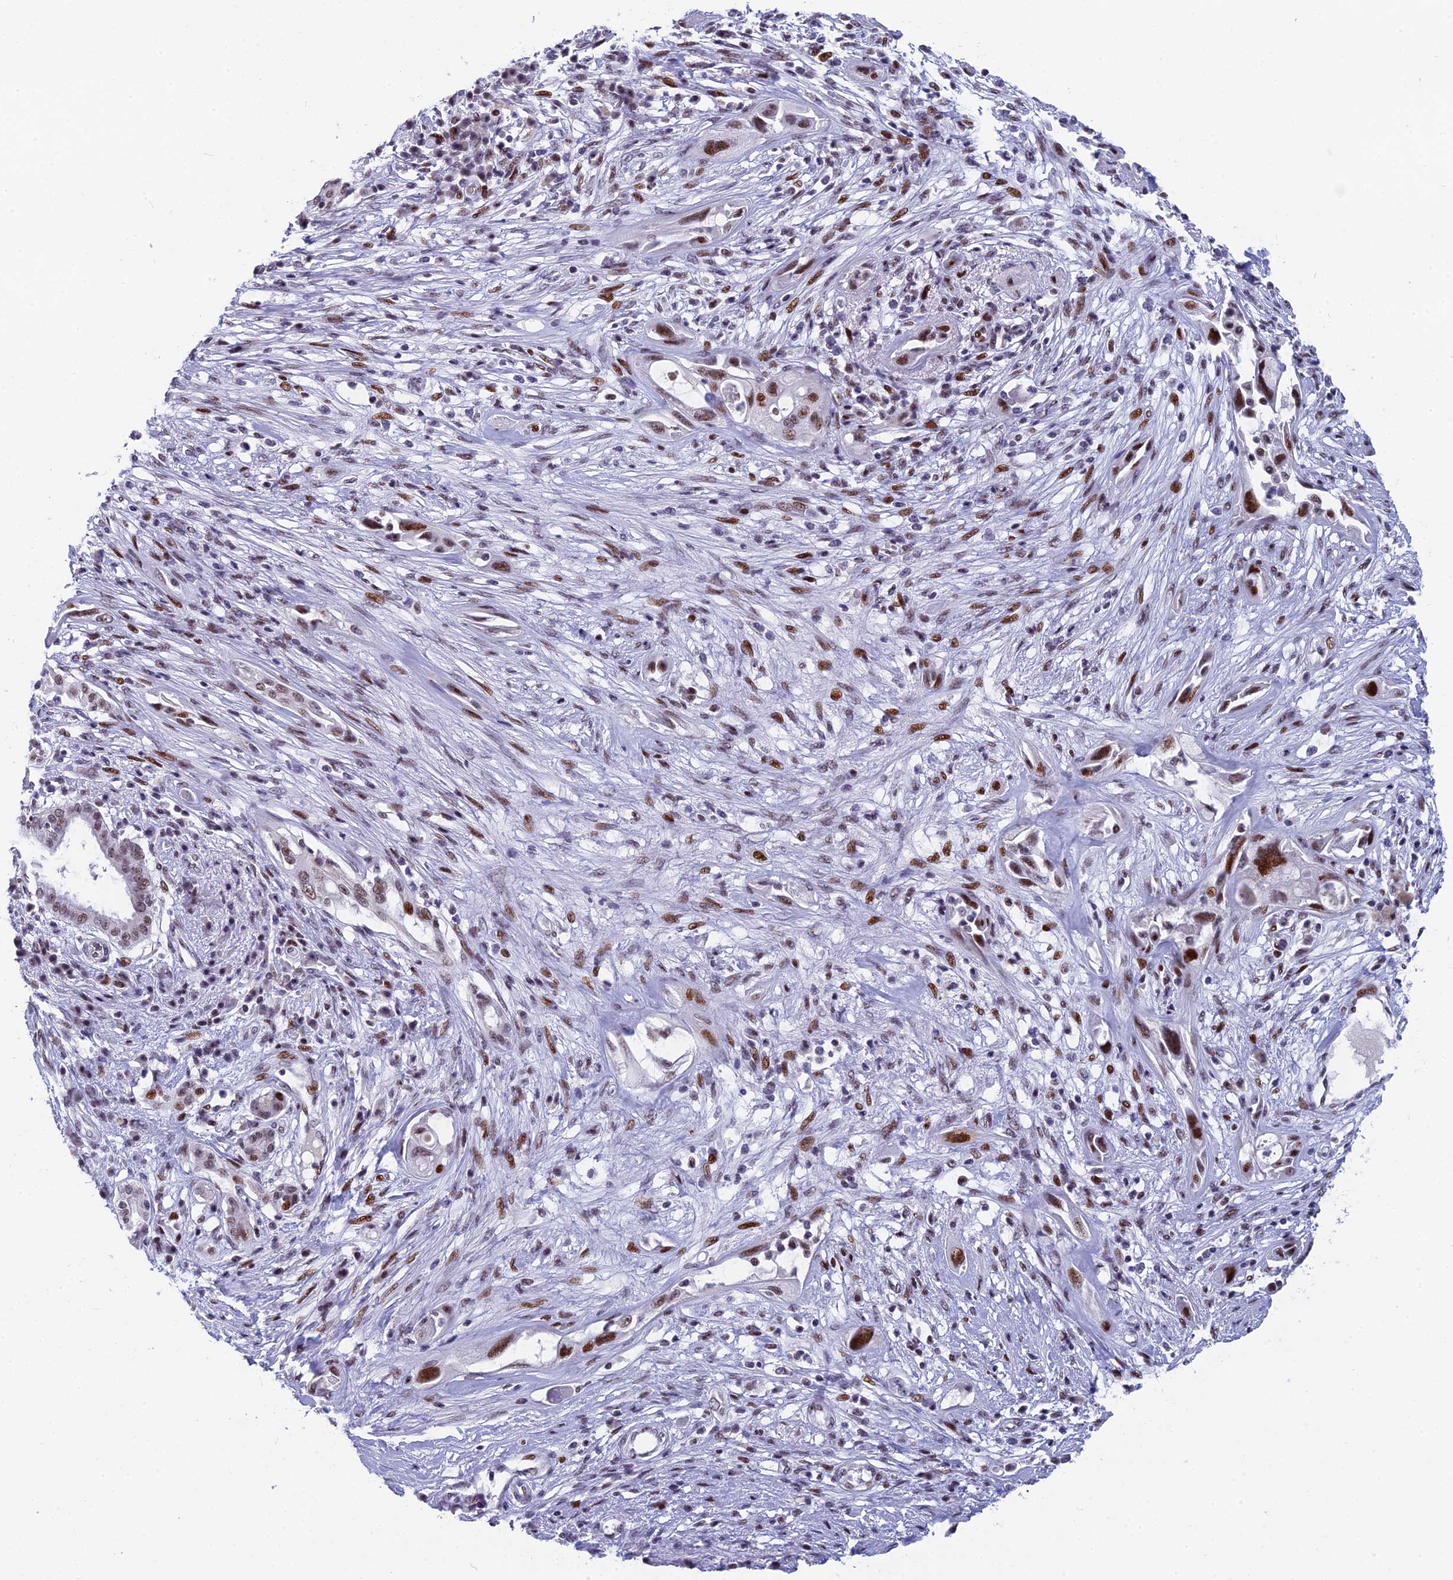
{"staining": {"intensity": "moderate", "quantity": ">75%", "location": "nuclear"}, "tissue": "pancreatic cancer", "cell_type": "Tumor cells", "image_type": "cancer", "snomed": [{"axis": "morphology", "description": "Adenocarcinoma, NOS"}, {"axis": "topography", "description": "Pancreas"}], "caption": "Protein staining by immunohistochemistry (IHC) exhibits moderate nuclear expression in about >75% of tumor cells in pancreatic cancer.", "gene": "NSA2", "patient": {"sex": "male", "age": 68}}